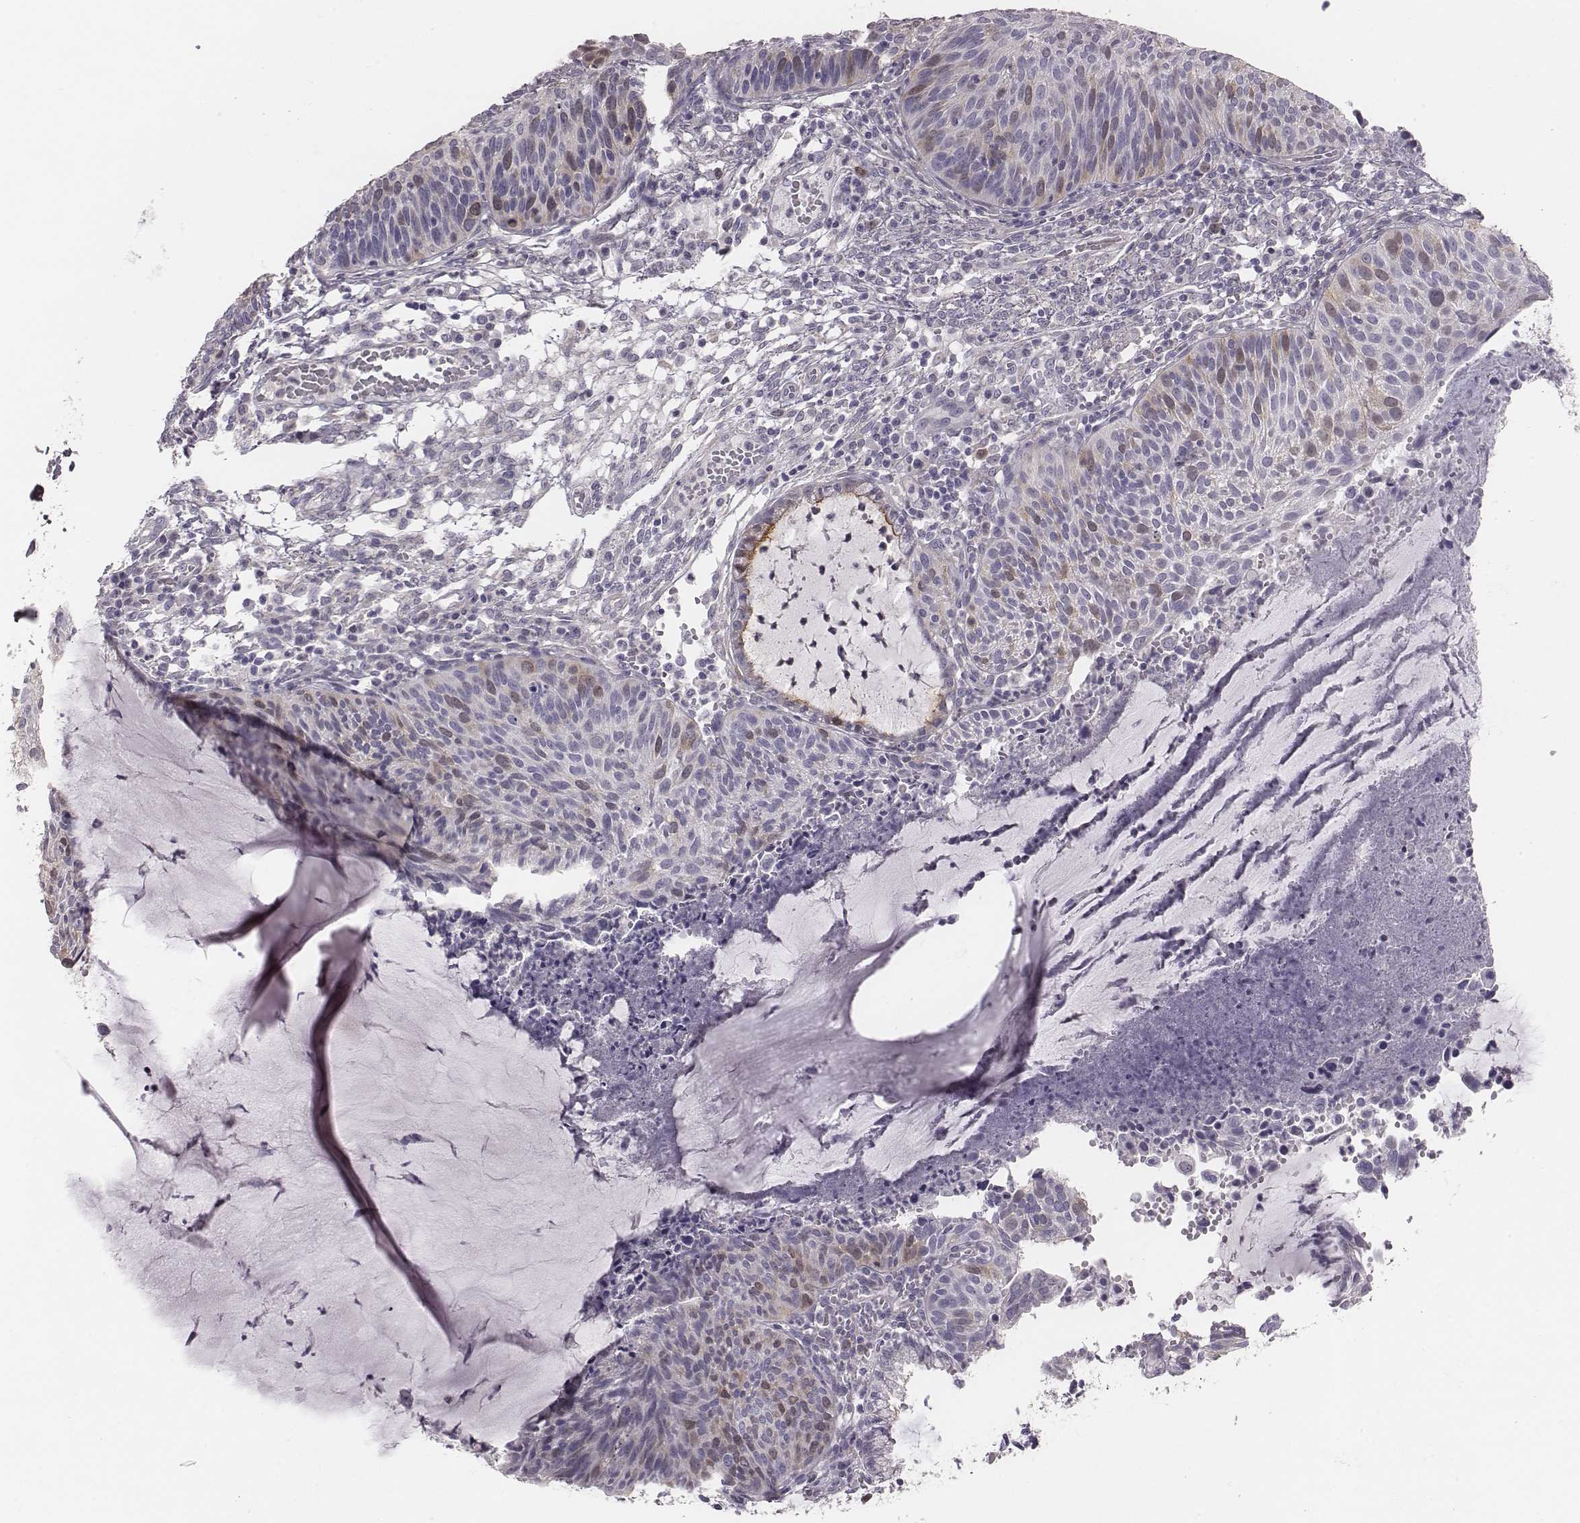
{"staining": {"intensity": "weak", "quantity": "<25%", "location": "cytoplasmic/membranous,nuclear"}, "tissue": "cervical cancer", "cell_type": "Tumor cells", "image_type": "cancer", "snomed": [{"axis": "morphology", "description": "Squamous cell carcinoma, NOS"}, {"axis": "topography", "description": "Cervix"}], "caption": "A histopathology image of squamous cell carcinoma (cervical) stained for a protein shows no brown staining in tumor cells. (DAB immunohistochemistry (IHC) with hematoxylin counter stain).", "gene": "PBK", "patient": {"sex": "female", "age": 36}}